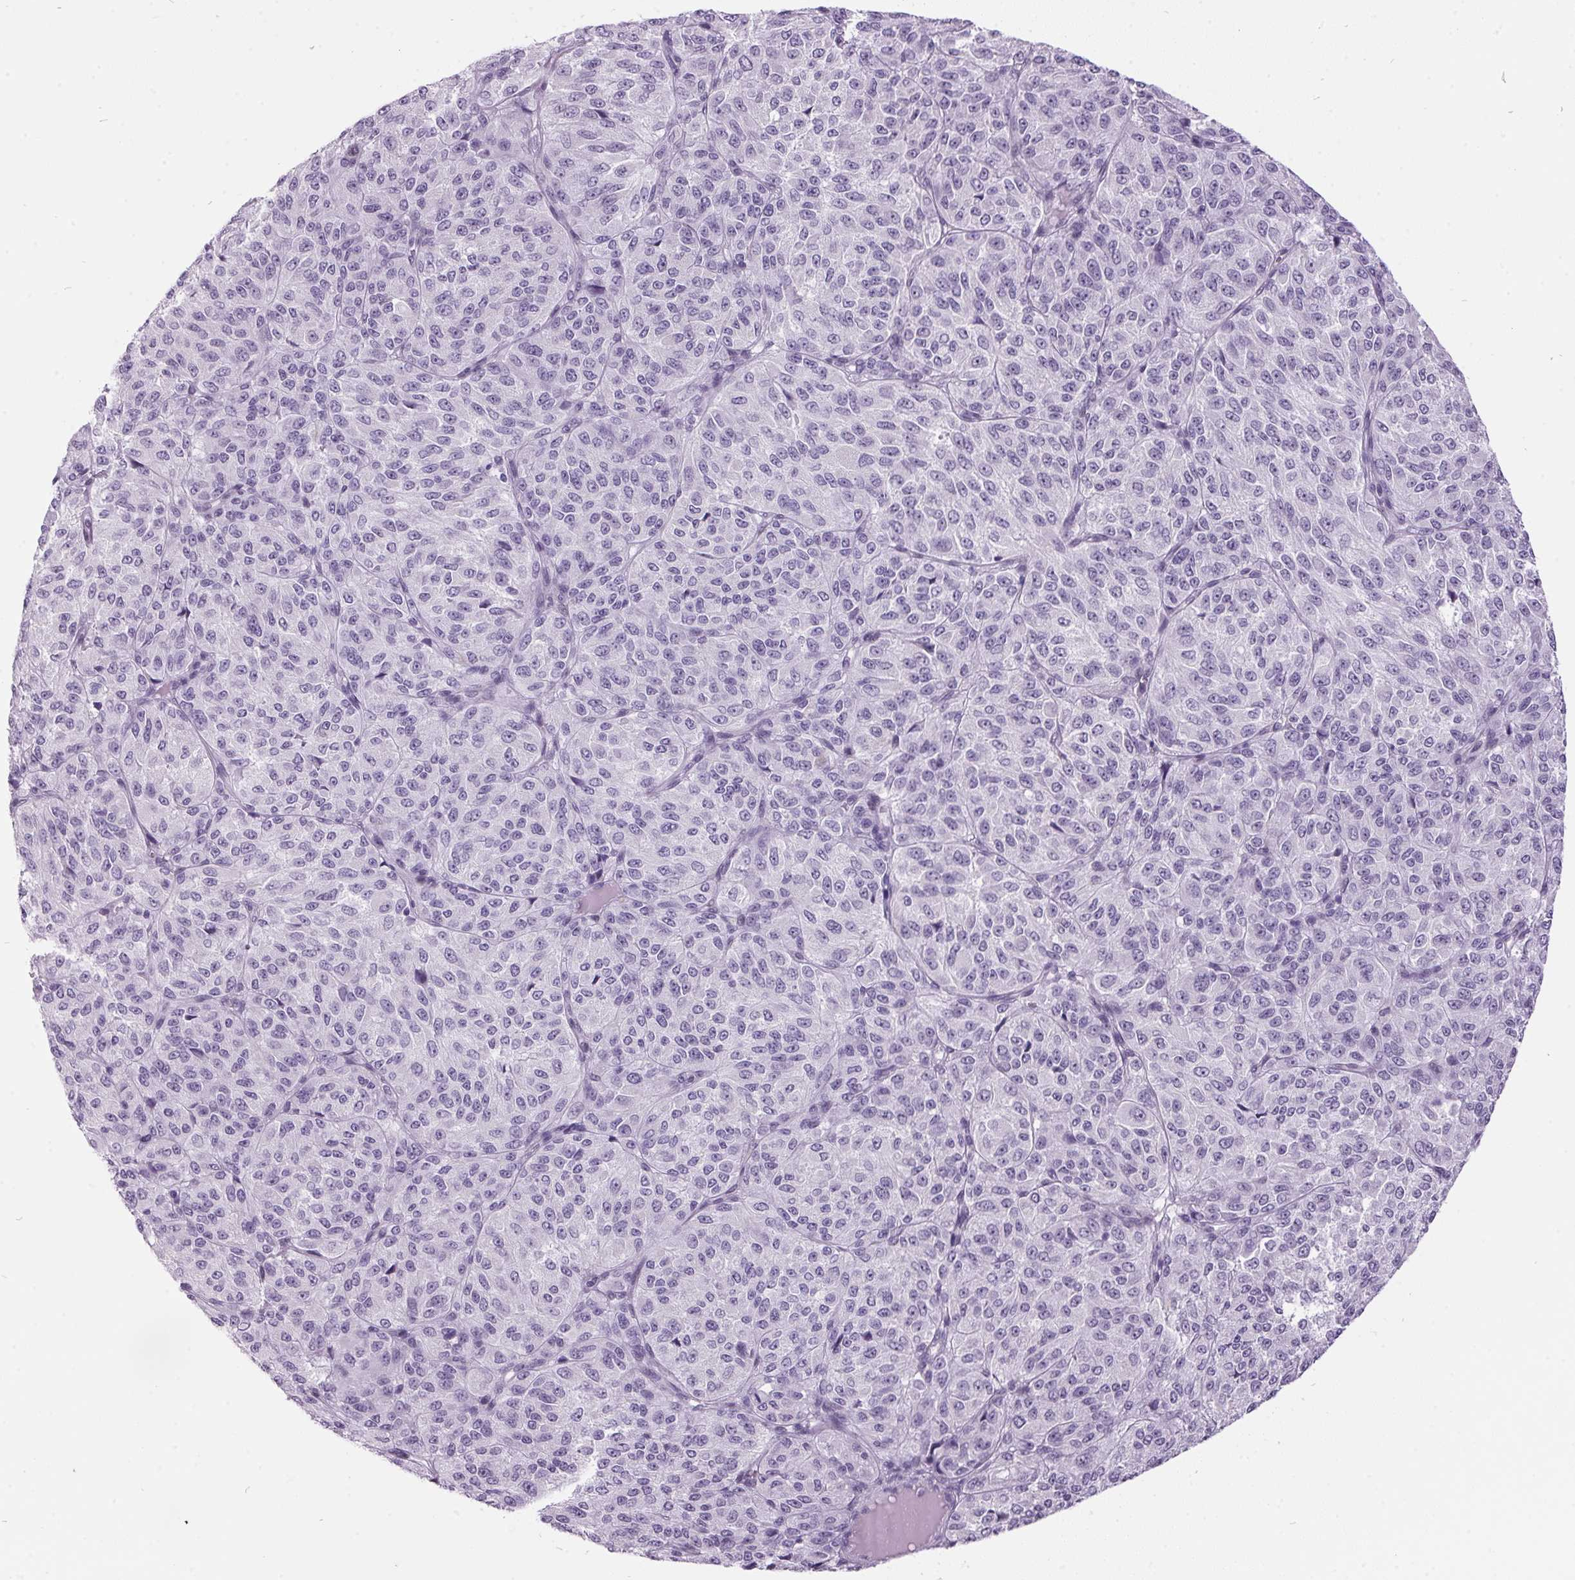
{"staining": {"intensity": "negative", "quantity": "none", "location": "none"}, "tissue": "melanoma", "cell_type": "Tumor cells", "image_type": "cancer", "snomed": [{"axis": "morphology", "description": "Malignant melanoma, Metastatic site"}, {"axis": "topography", "description": "Brain"}], "caption": "Immunohistochemistry of melanoma displays no expression in tumor cells.", "gene": "ODAD2", "patient": {"sex": "female", "age": 56}}